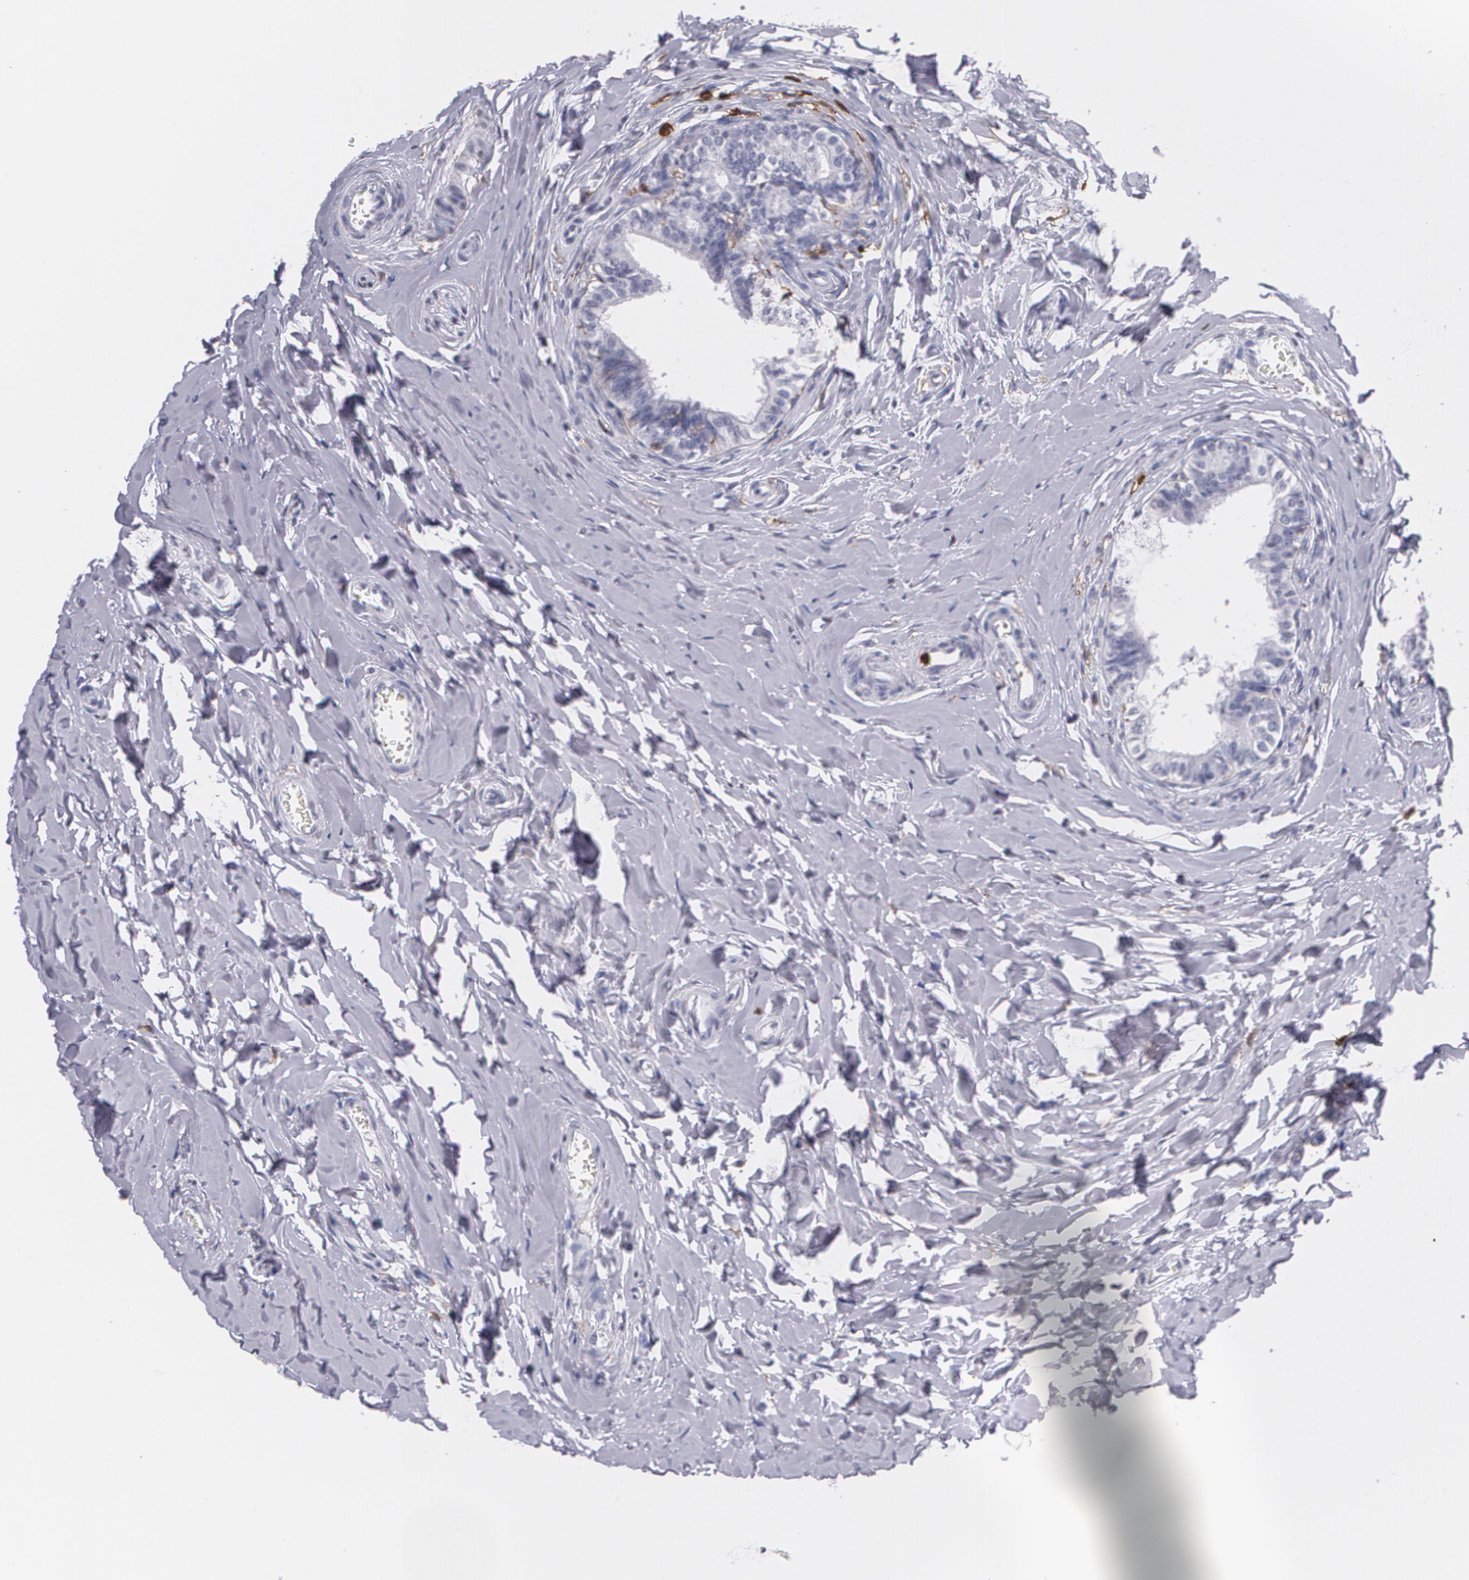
{"staining": {"intensity": "negative", "quantity": "none", "location": "none"}, "tissue": "epididymis", "cell_type": "Glandular cells", "image_type": "normal", "snomed": [{"axis": "morphology", "description": "Normal tissue, NOS"}, {"axis": "topography", "description": "Soft tissue"}, {"axis": "topography", "description": "Epididymis"}], "caption": "A high-resolution image shows IHC staining of normal epididymis, which shows no significant expression in glandular cells.", "gene": "PTPRC", "patient": {"sex": "male", "age": 26}}